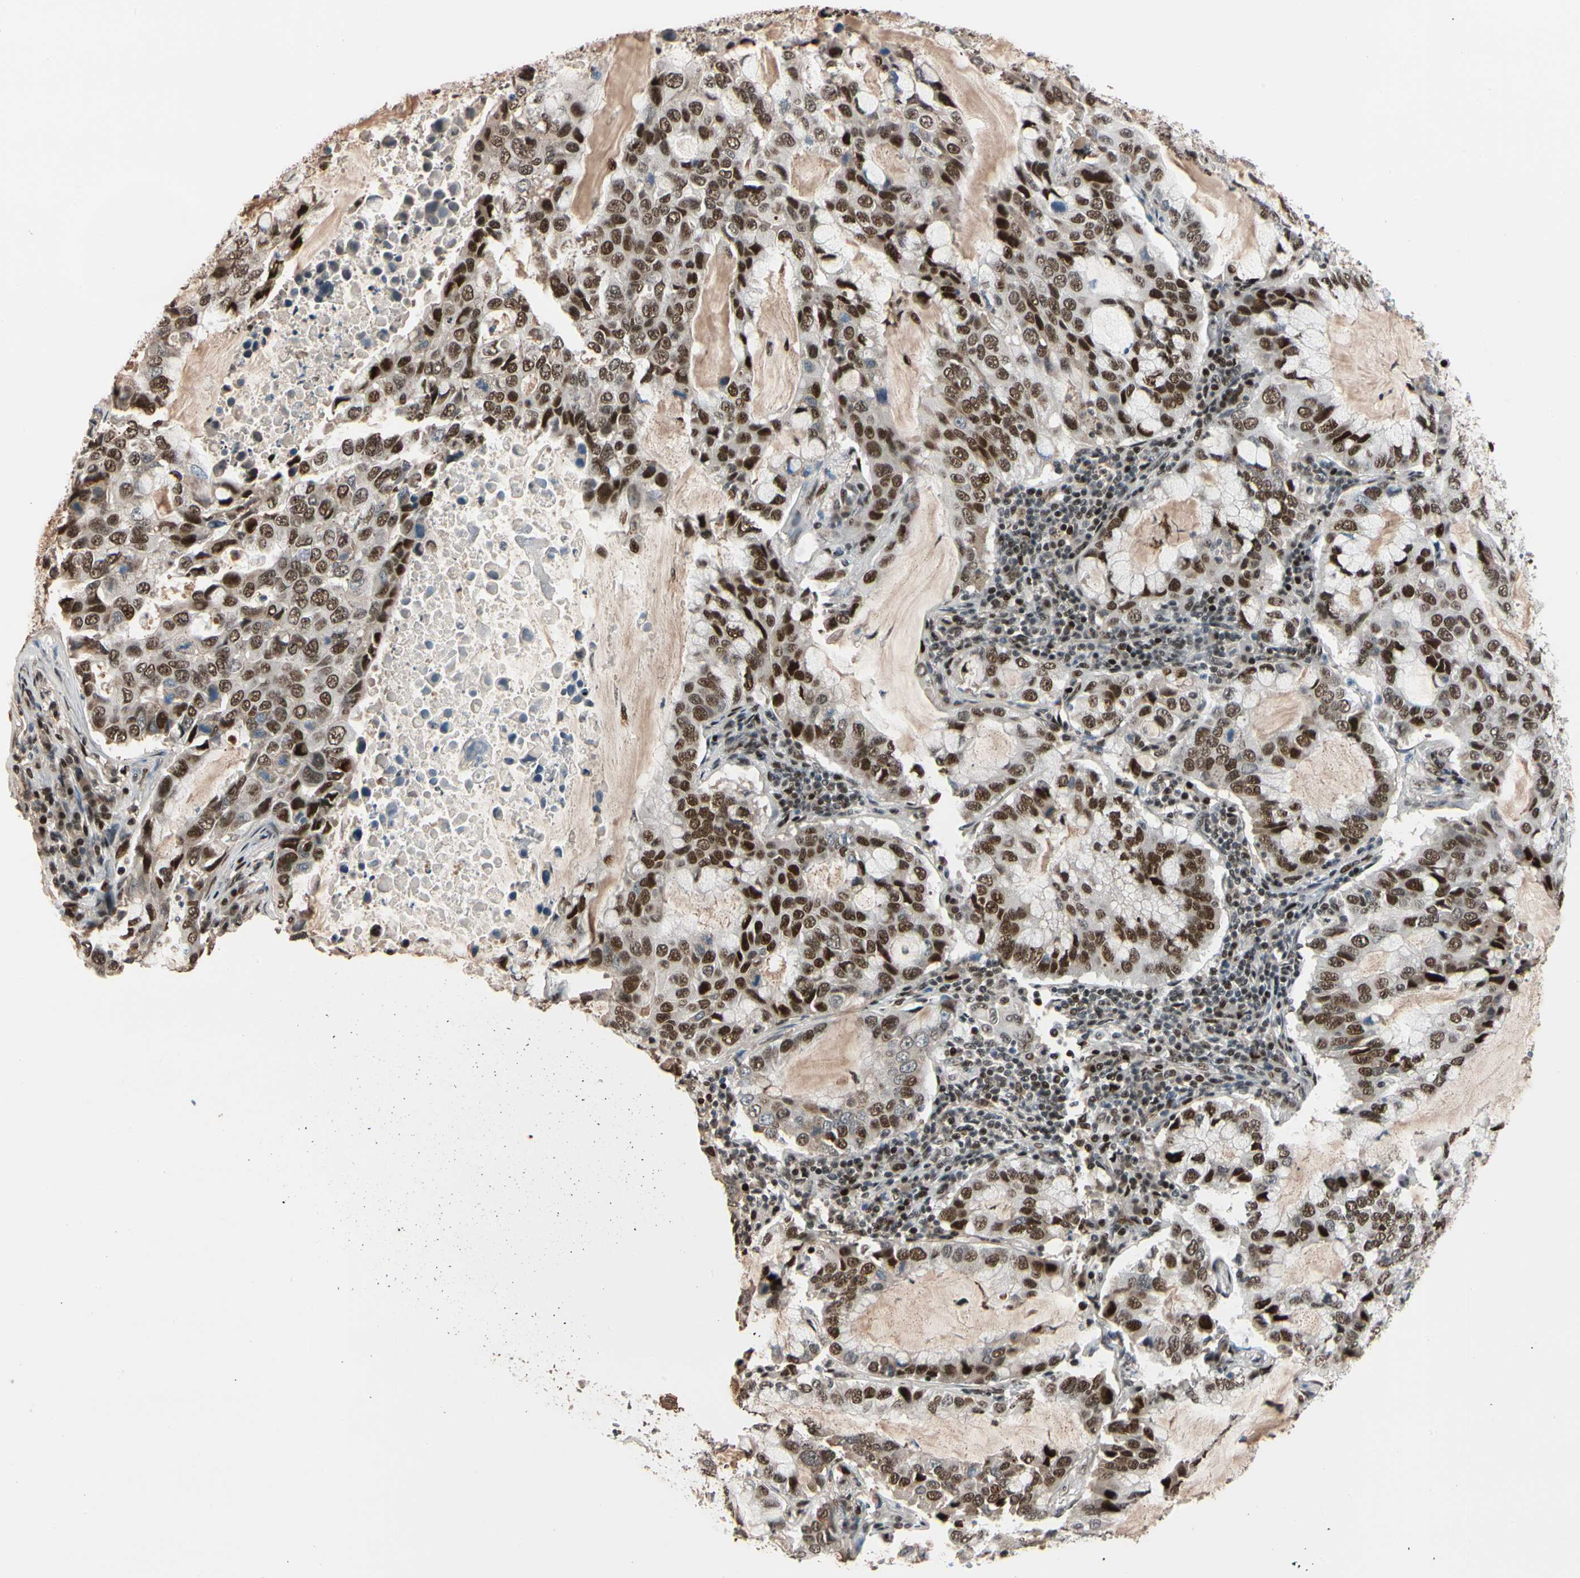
{"staining": {"intensity": "strong", "quantity": "25%-75%", "location": "nuclear"}, "tissue": "lung cancer", "cell_type": "Tumor cells", "image_type": "cancer", "snomed": [{"axis": "morphology", "description": "Adenocarcinoma, NOS"}, {"axis": "topography", "description": "Lung"}], "caption": "Adenocarcinoma (lung) tissue shows strong nuclear staining in approximately 25%-75% of tumor cells", "gene": "FOXO3", "patient": {"sex": "male", "age": 64}}